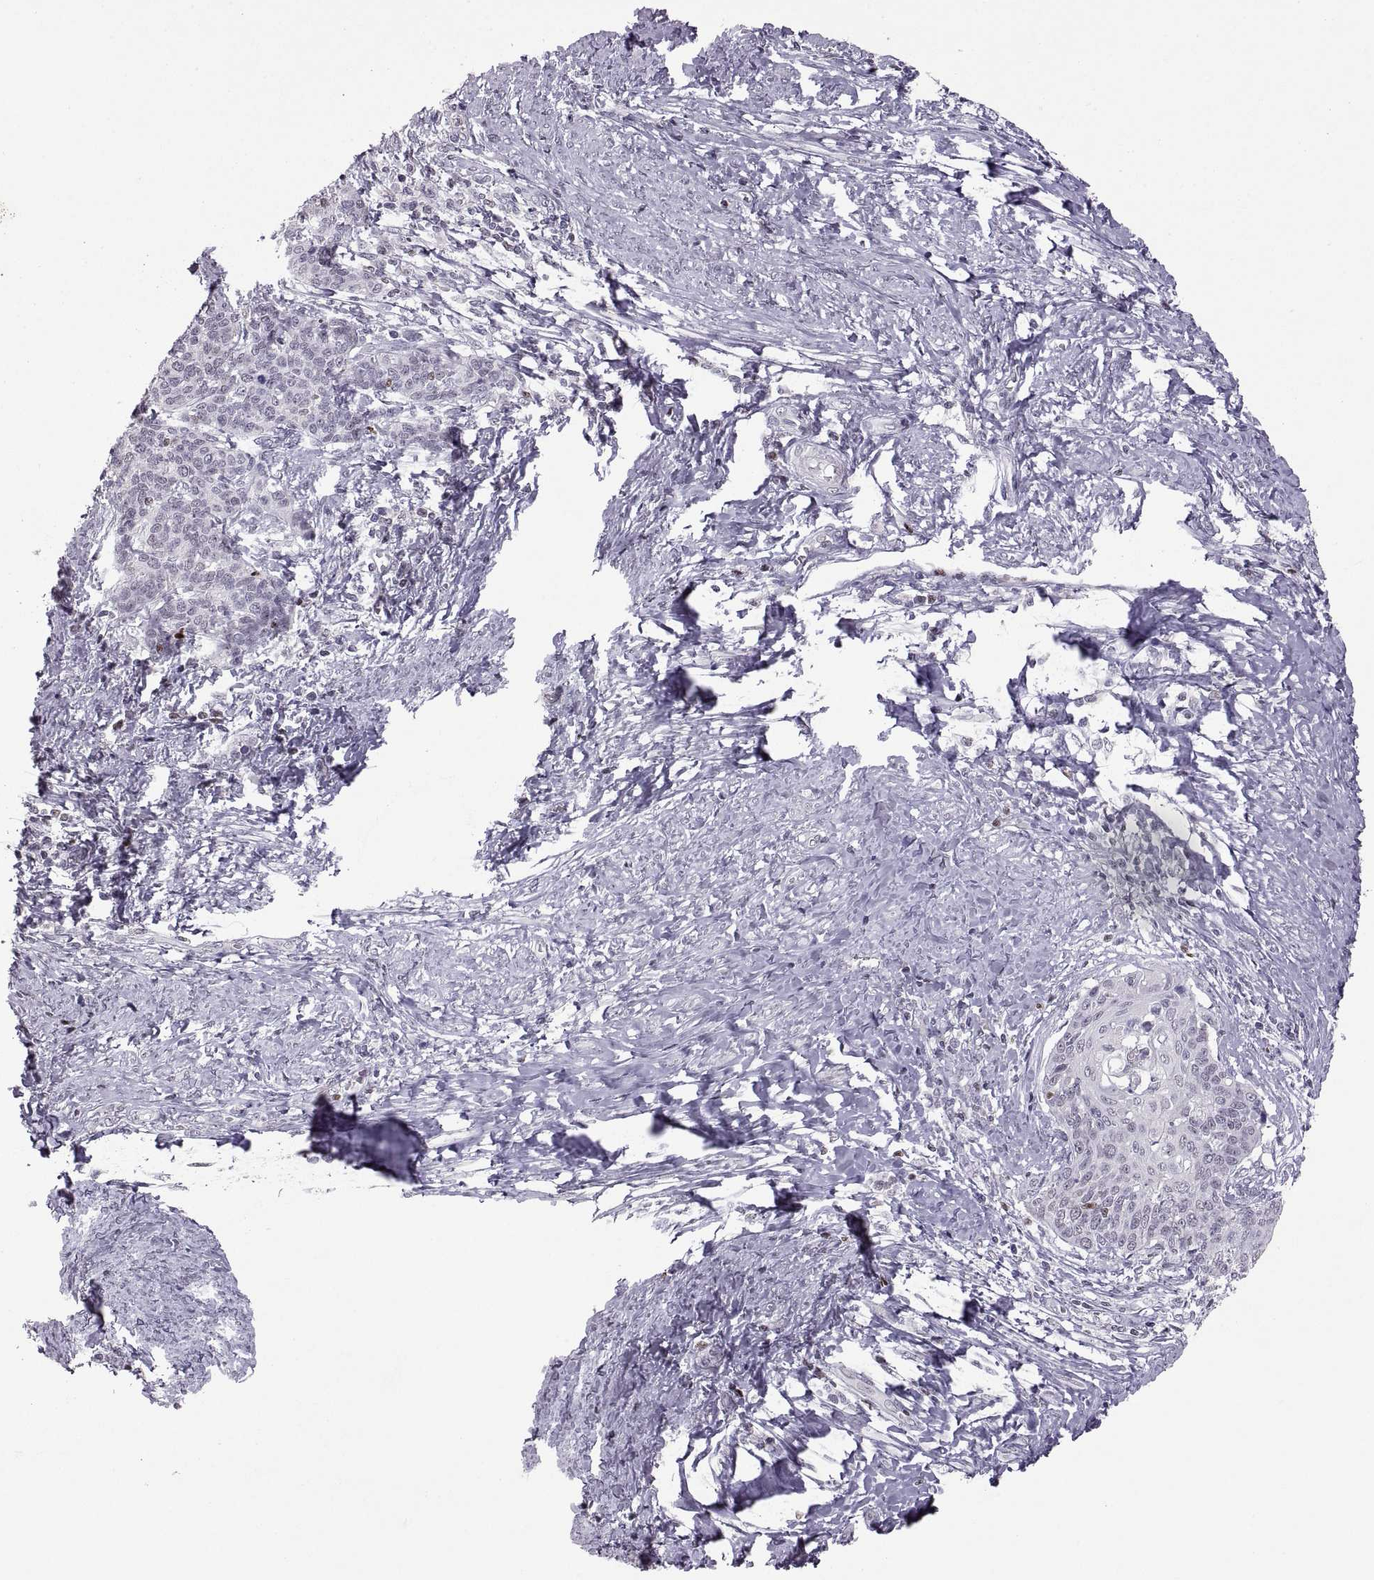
{"staining": {"intensity": "negative", "quantity": "none", "location": "none"}, "tissue": "cervical cancer", "cell_type": "Tumor cells", "image_type": "cancer", "snomed": [{"axis": "morphology", "description": "Squamous cell carcinoma, NOS"}, {"axis": "topography", "description": "Cervix"}], "caption": "An image of cervical squamous cell carcinoma stained for a protein demonstrates no brown staining in tumor cells.", "gene": "NEK2", "patient": {"sex": "female", "age": 39}}